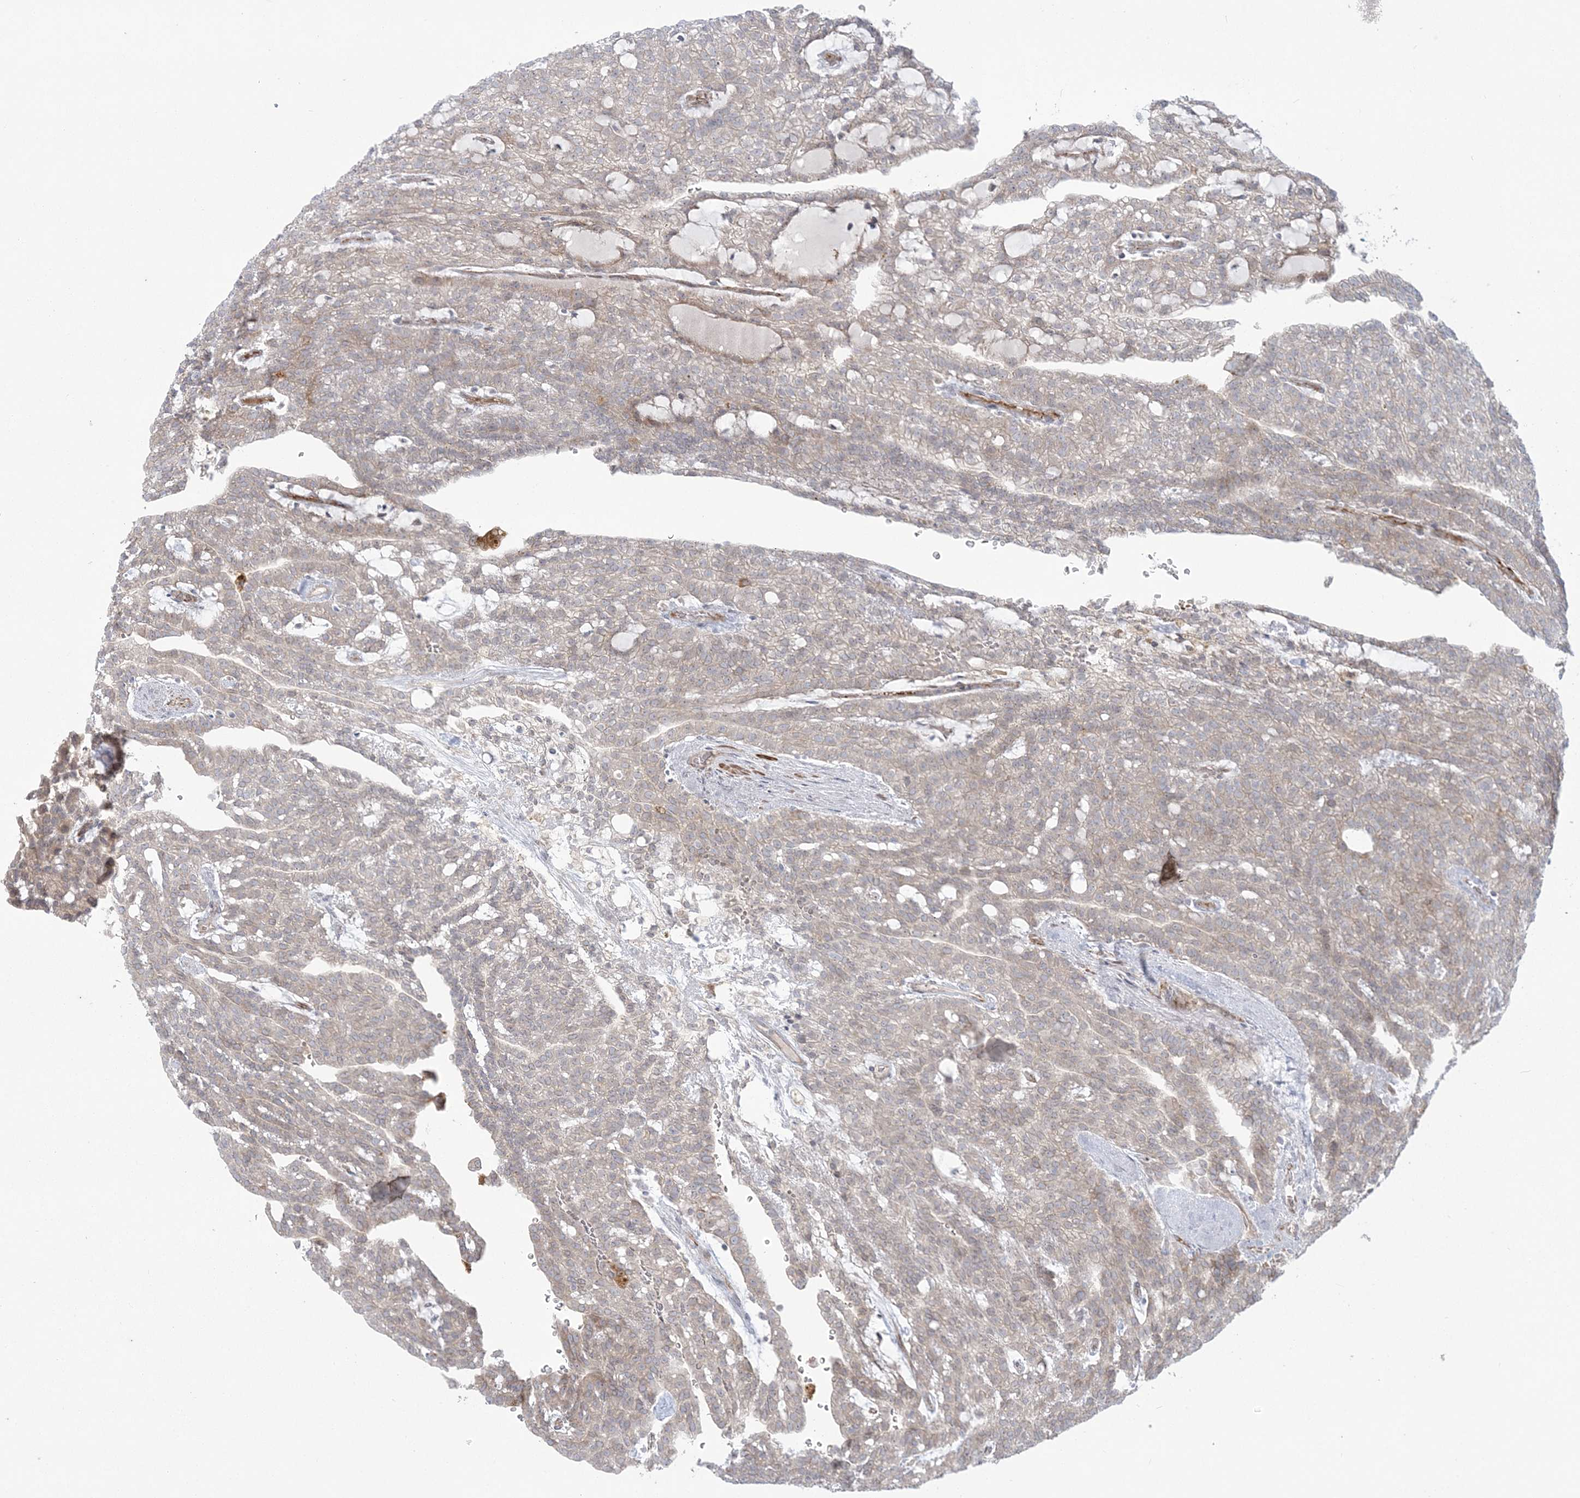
{"staining": {"intensity": "weak", "quantity": "<25%", "location": "cytoplasmic/membranous"}, "tissue": "renal cancer", "cell_type": "Tumor cells", "image_type": "cancer", "snomed": [{"axis": "morphology", "description": "Adenocarcinoma, NOS"}, {"axis": "topography", "description": "Kidney"}], "caption": "Immunohistochemical staining of renal cancer (adenocarcinoma) displays no significant expression in tumor cells. Brightfield microscopy of immunohistochemistry (IHC) stained with DAB (brown) and hematoxylin (blue), captured at high magnification.", "gene": "NUDT9", "patient": {"sex": "male", "age": 63}}